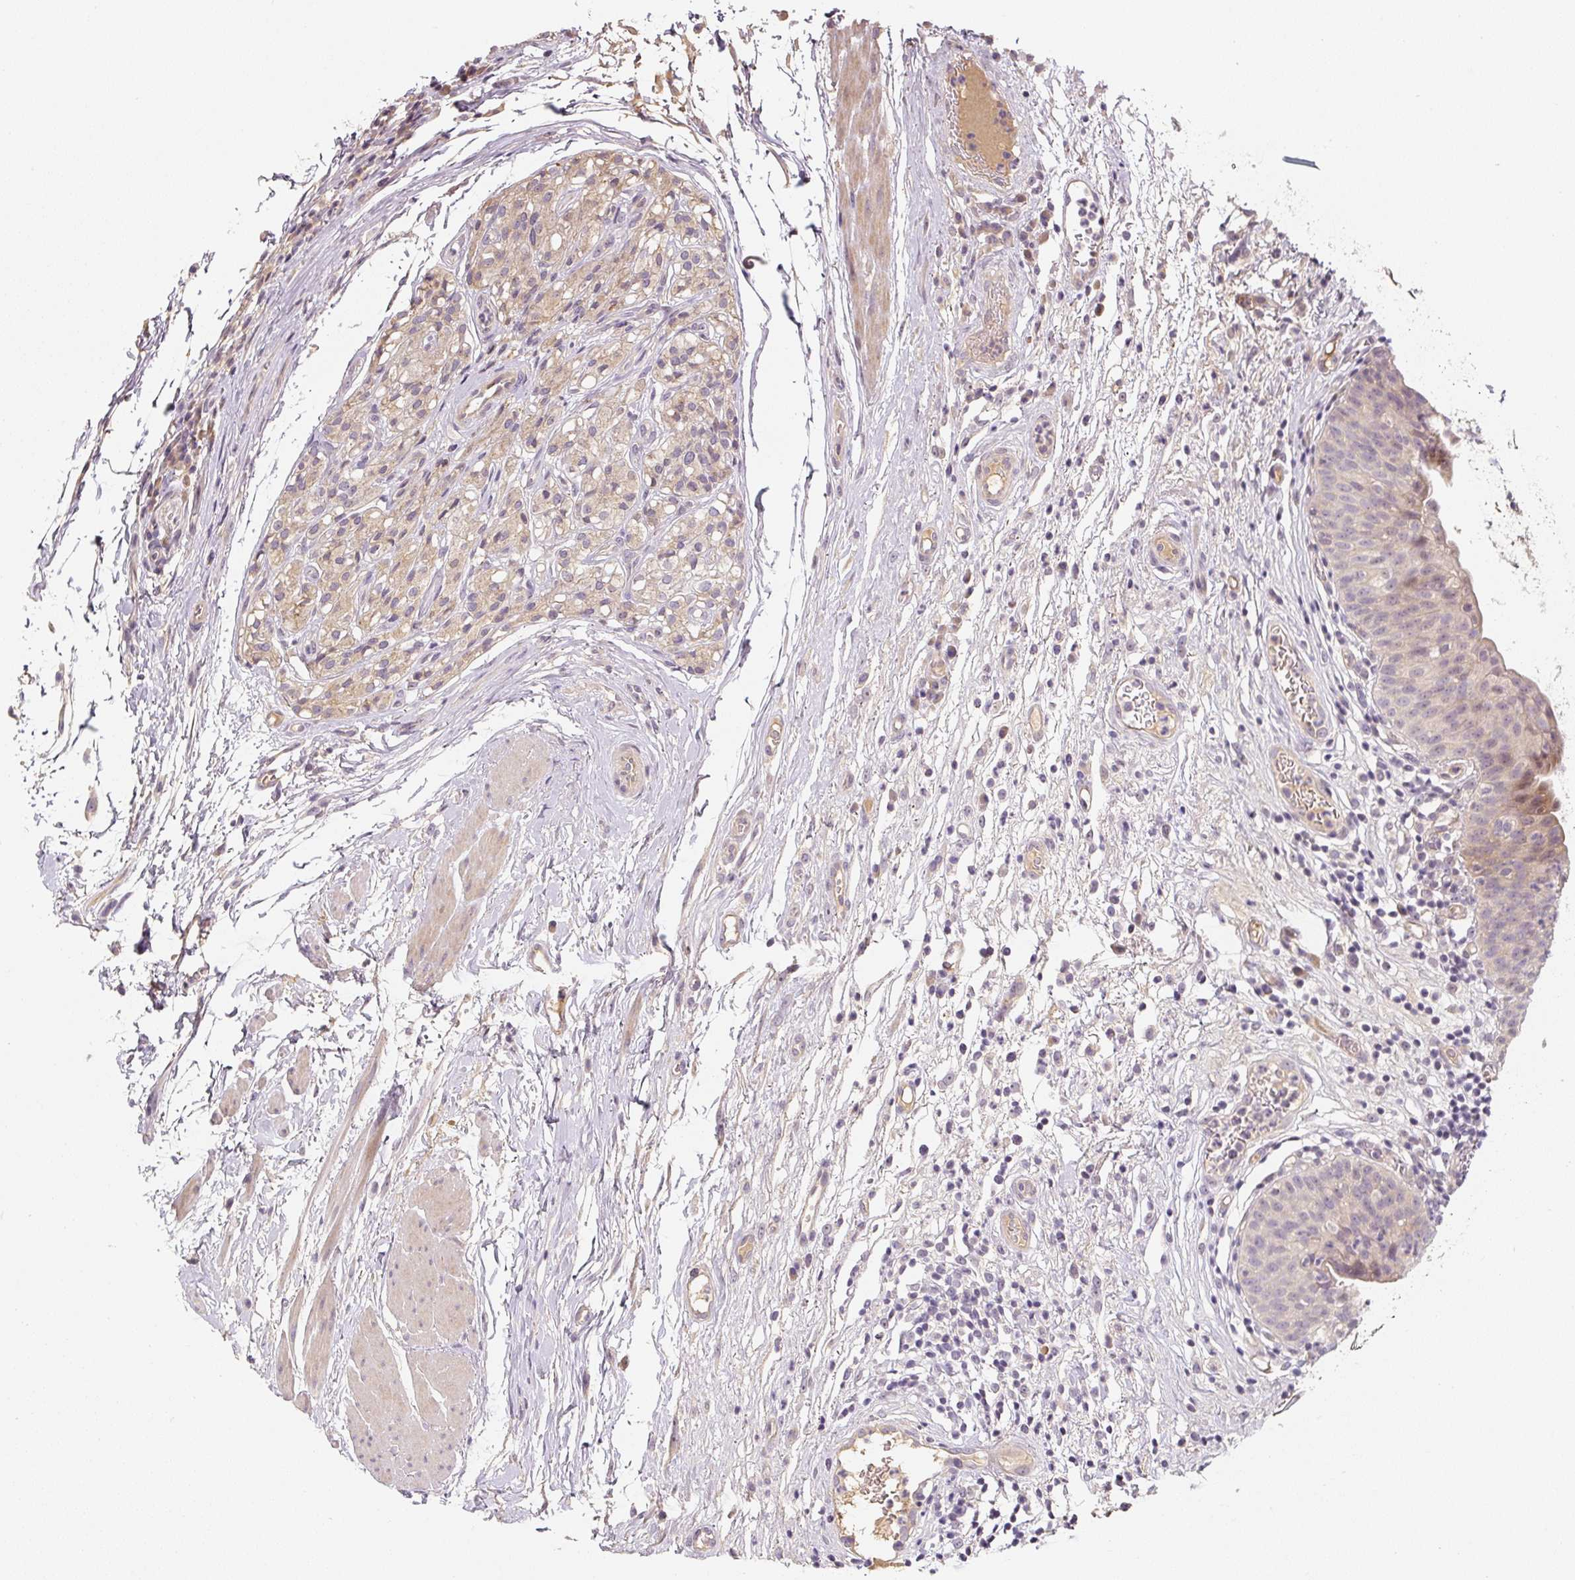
{"staining": {"intensity": "weak", "quantity": "25%-75%", "location": "cytoplasmic/membranous,nuclear"}, "tissue": "urinary bladder", "cell_type": "Urothelial cells", "image_type": "normal", "snomed": [{"axis": "morphology", "description": "Normal tissue, NOS"}, {"axis": "morphology", "description": "Inflammation, NOS"}, {"axis": "topography", "description": "Urinary bladder"}], "caption": "Immunohistochemical staining of benign human urinary bladder displays low levels of weak cytoplasmic/membranous,nuclear positivity in approximately 25%-75% of urothelial cells. Using DAB (brown) and hematoxylin (blue) stains, captured at high magnification using brightfield microscopy.", "gene": "PWWP3B", "patient": {"sex": "male", "age": 57}}